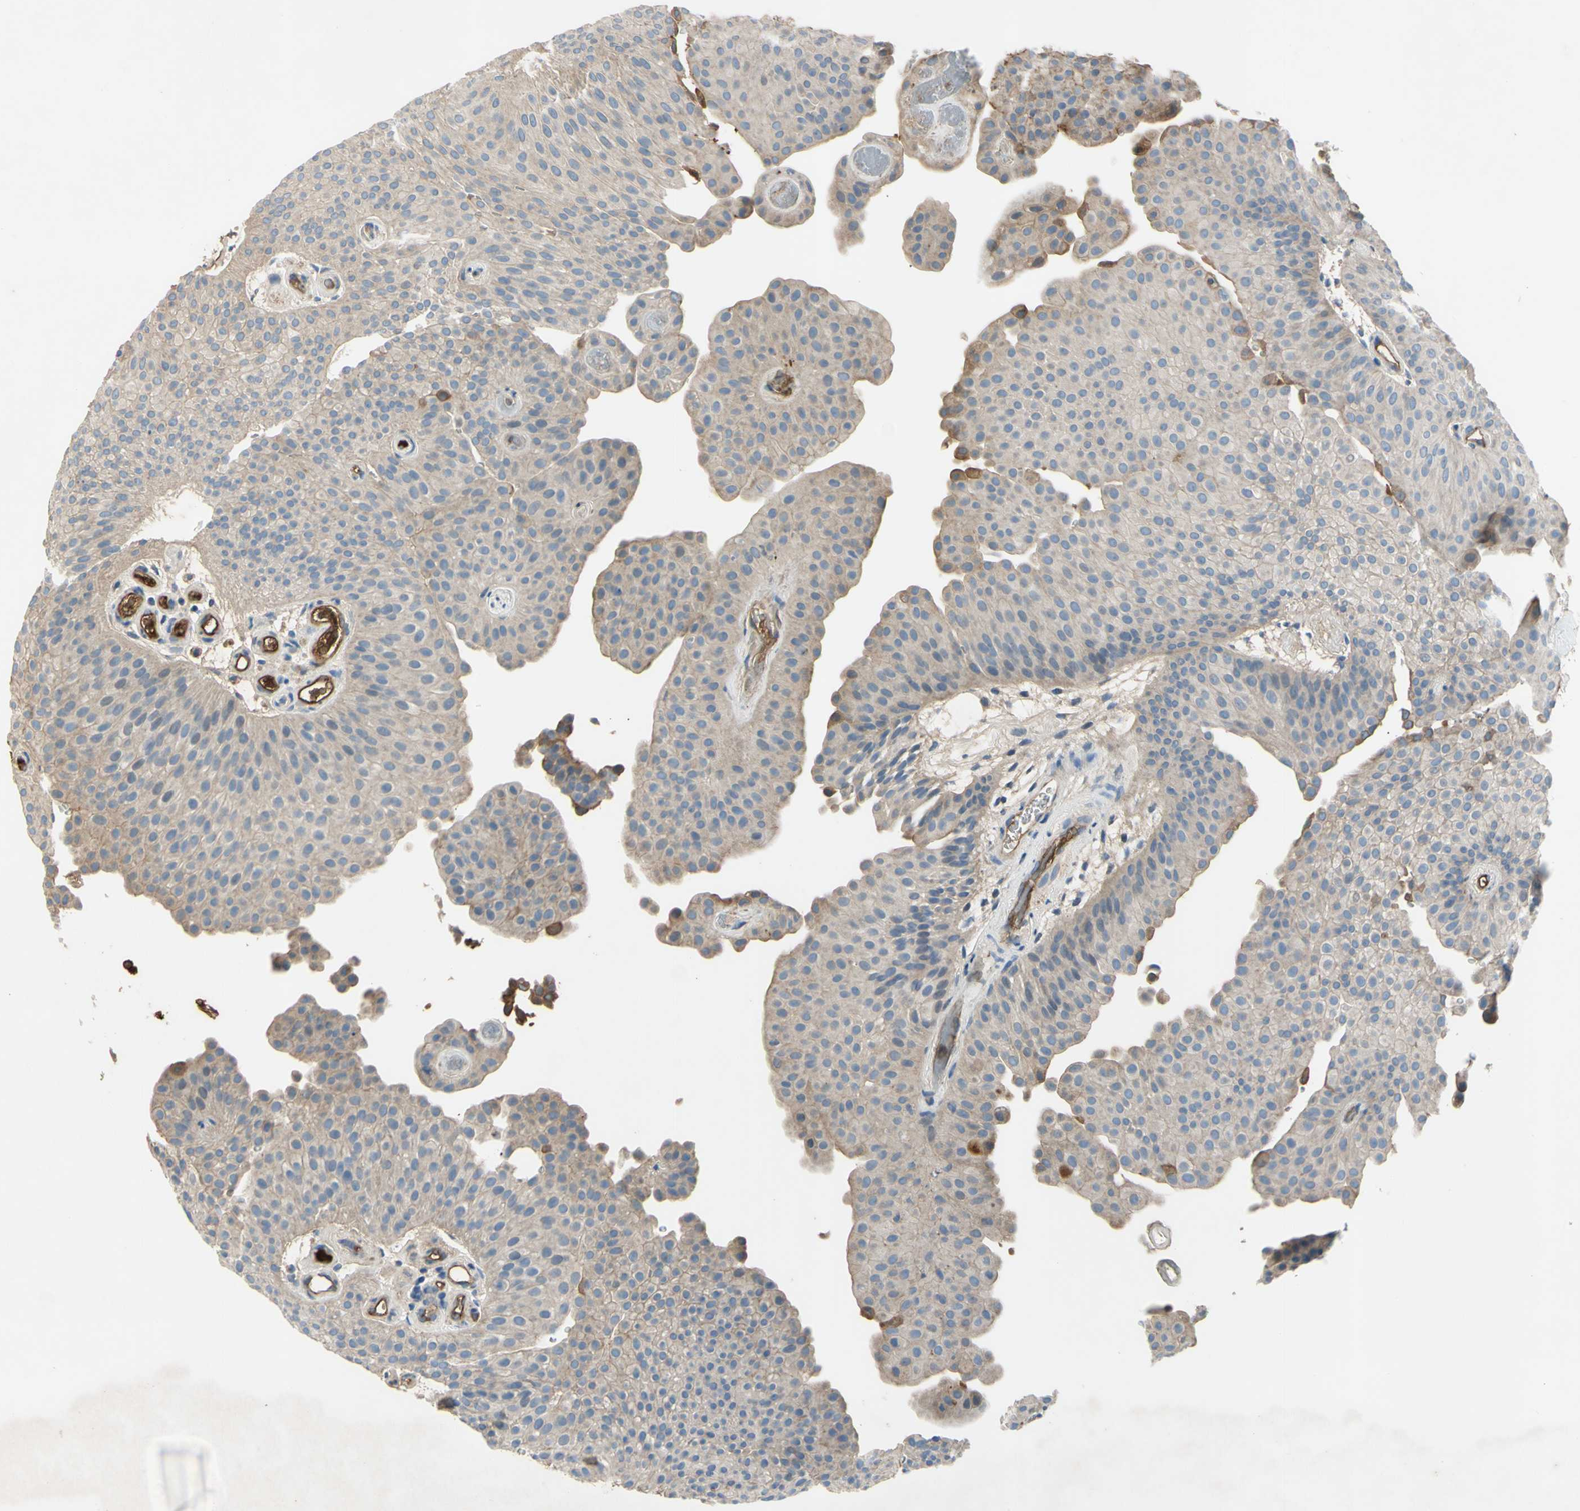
{"staining": {"intensity": "weak", "quantity": ">75%", "location": "cytoplasmic/membranous"}, "tissue": "urothelial cancer", "cell_type": "Tumor cells", "image_type": "cancer", "snomed": [{"axis": "morphology", "description": "Urothelial carcinoma, Low grade"}, {"axis": "topography", "description": "Urinary bladder"}], "caption": "Weak cytoplasmic/membranous staining is seen in about >75% of tumor cells in urothelial cancer. Using DAB (brown) and hematoxylin (blue) stains, captured at high magnification using brightfield microscopy.", "gene": "TIMP2", "patient": {"sex": "female", "age": 60}}